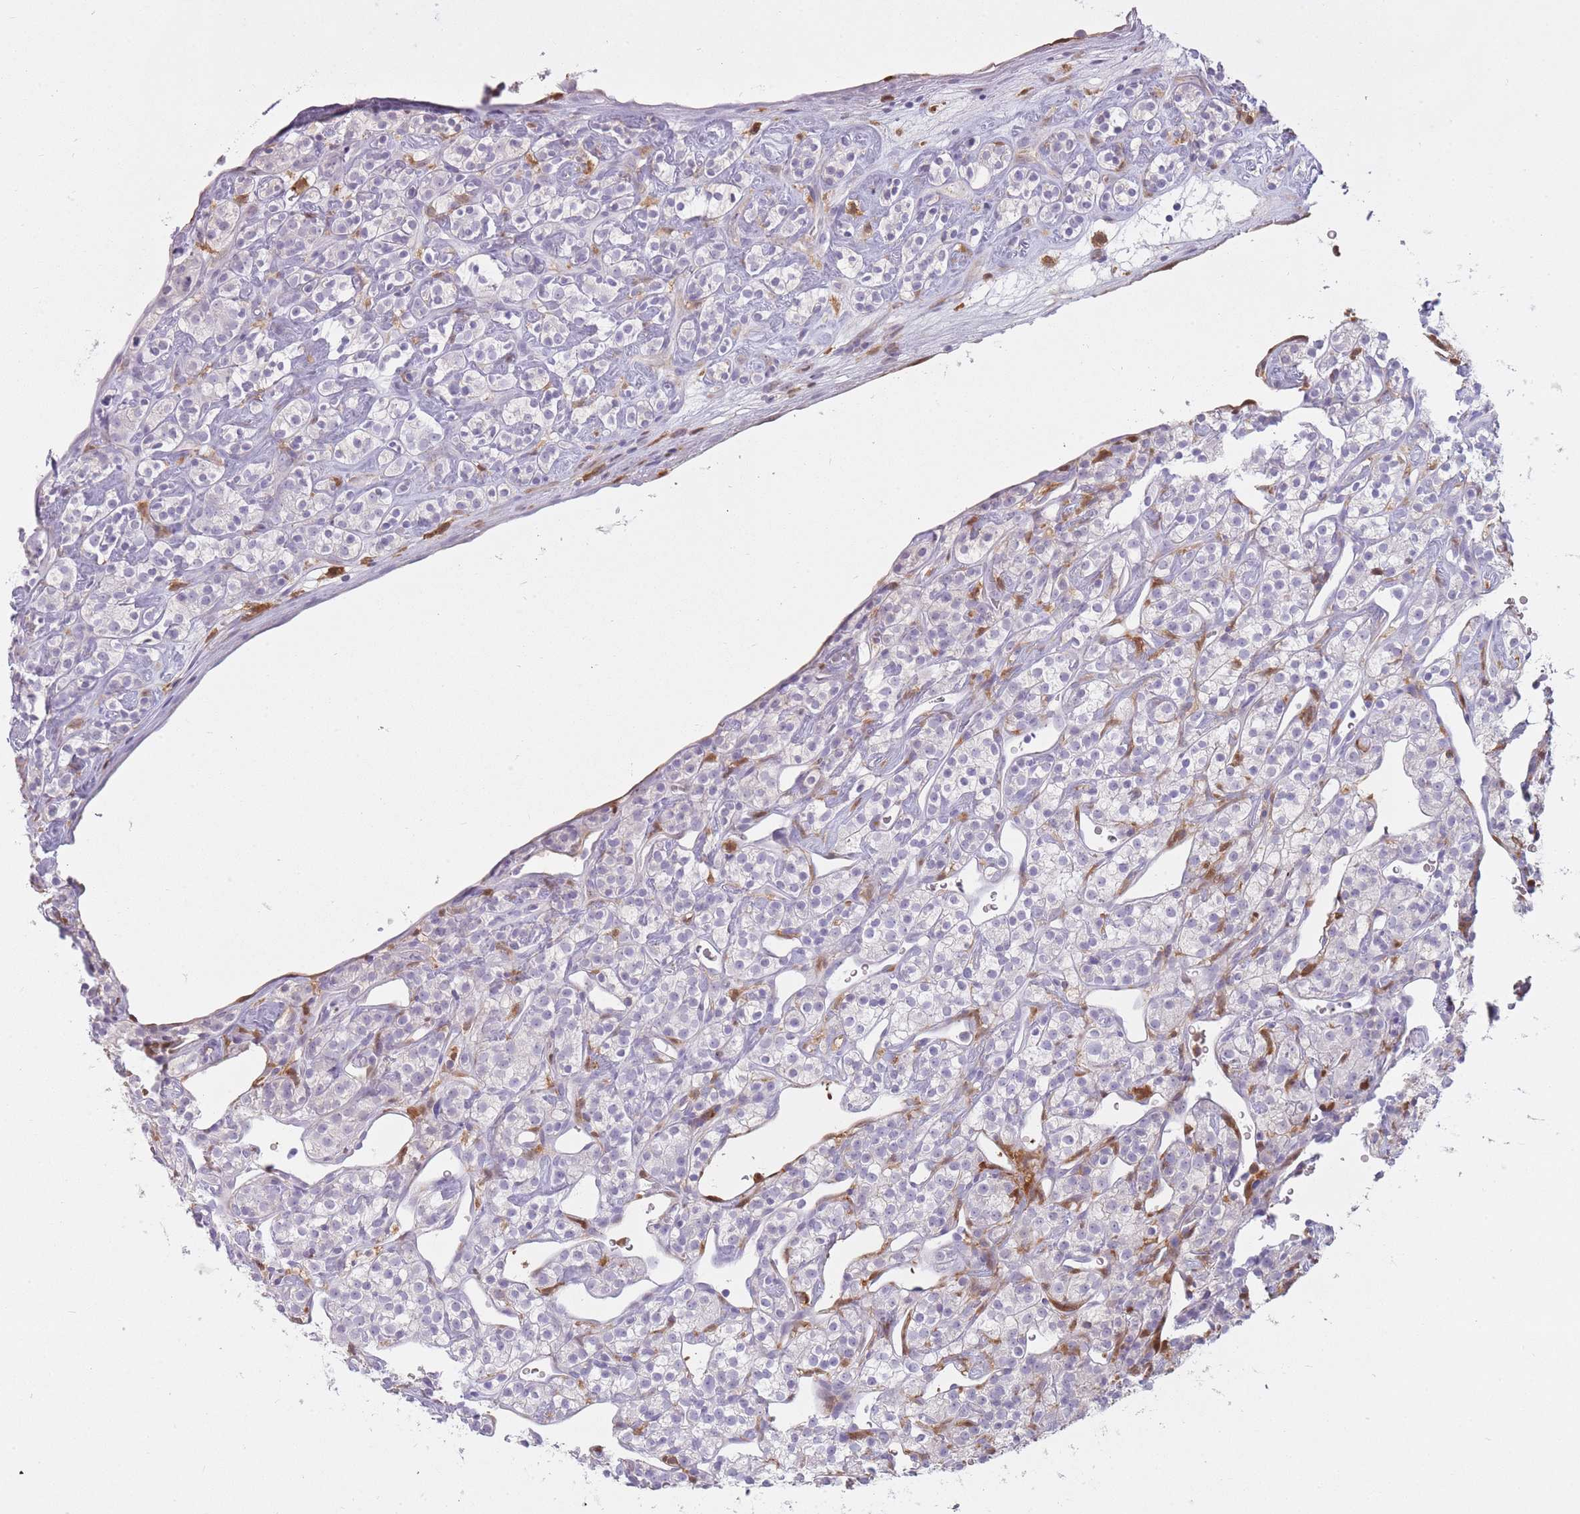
{"staining": {"intensity": "negative", "quantity": "none", "location": "none"}, "tissue": "renal cancer", "cell_type": "Tumor cells", "image_type": "cancer", "snomed": [{"axis": "morphology", "description": "Adenocarcinoma, NOS"}, {"axis": "topography", "description": "Kidney"}], "caption": "This image is of adenocarcinoma (renal) stained with immunohistochemistry to label a protein in brown with the nuclei are counter-stained blue. There is no positivity in tumor cells.", "gene": "LGALS9", "patient": {"sex": "male", "age": 77}}